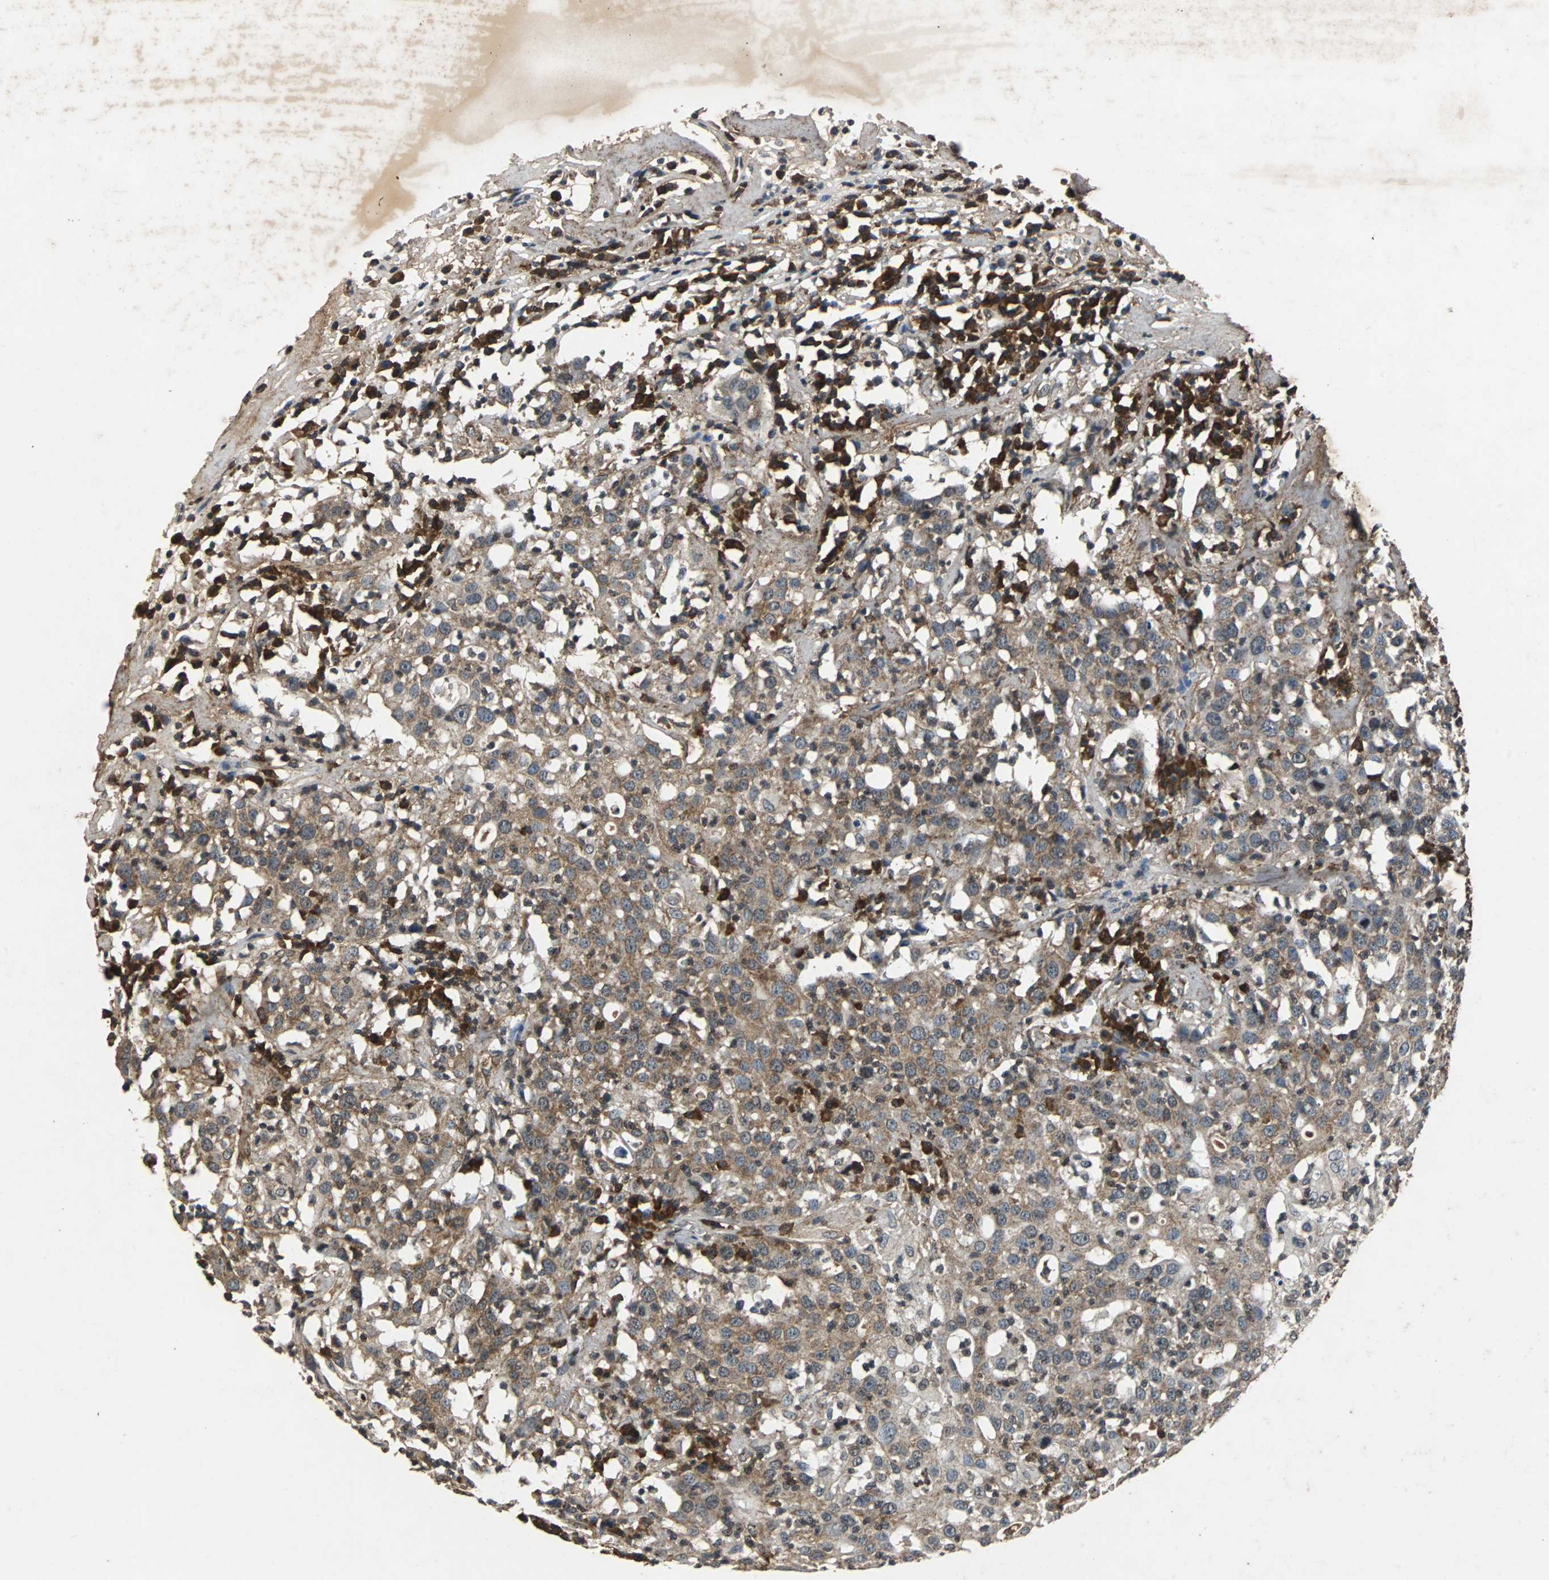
{"staining": {"intensity": "moderate", "quantity": ">75%", "location": "cytoplasmic/membranous"}, "tissue": "head and neck cancer", "cell_type": "Tumor cells", "image_type": "cancer", "snomed": [{"axis": "morphology", "description": "Adenocarcinoma, NOS"}, {"axis": "topography", "description": "Salivary gland"}, {"axis": "topography", "description": "Head-Neck"}], "caption": "IHC micrograph of neoplastic tissue: head and neck cancer stained using immunohistochemistry (IHC) demonstrates medium levels of moderate protein expression localized specifically in the cytoplasmic/membranous of tumor cells, appearing as a cytoplasmic/membranous brown color.", "gene": "NAA10", "patient": {"sex": "female", "age": 65}}